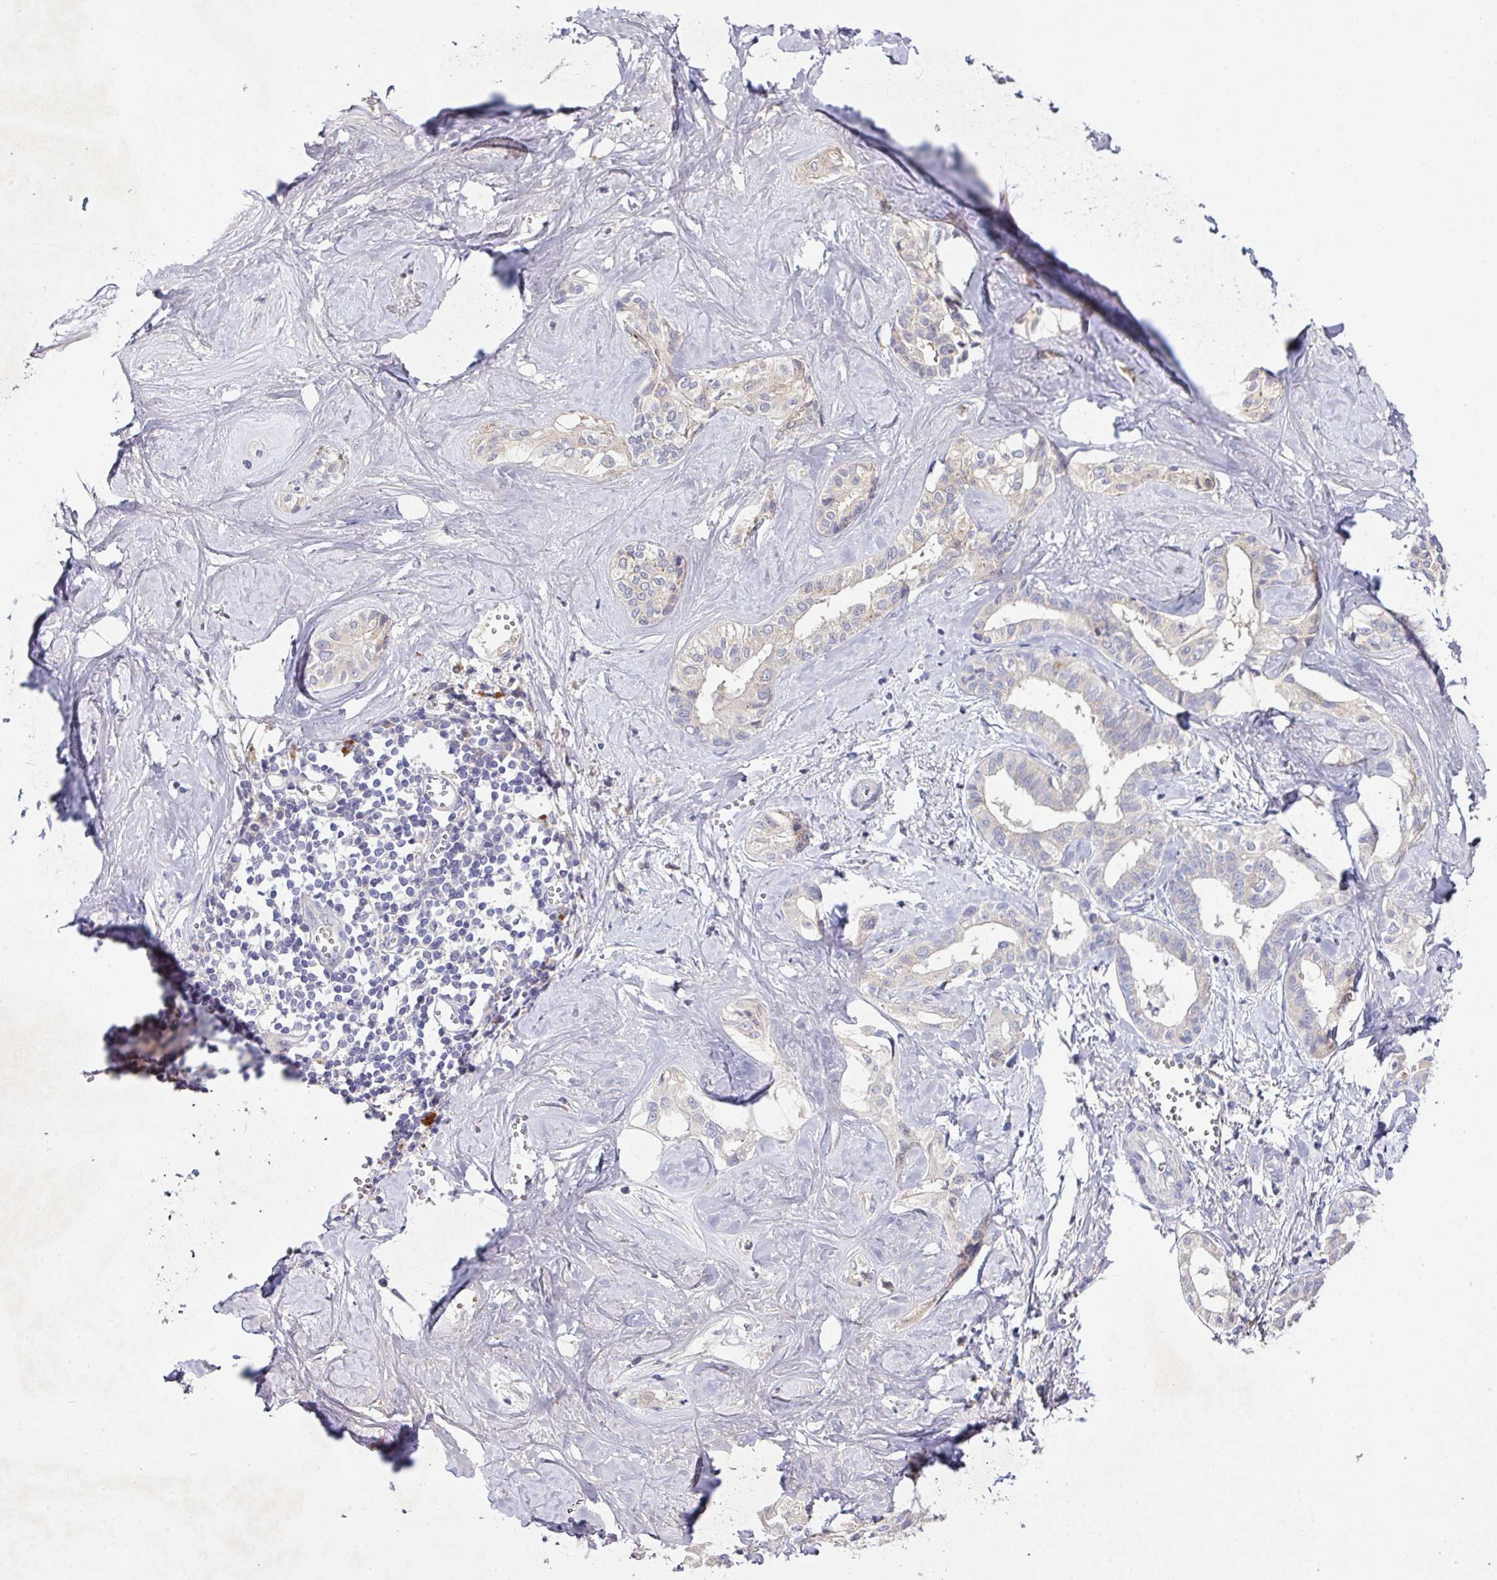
{"staining": {"intensity": "negative", "quantity": "none", "location": "none"}, "tissue": "liver cancer", "cell_type": "Tumor cells", "image_type": "cancer", "snomed": [{"axis": "morphology", "description": "Cholangiocarcinoma"}, {"axis": "topography", "description": "Liver"}], "caption": "A high-resolution histopathology image shows IHC staining of liver cancer (cholangiocarcinoma), which displays no significant positivity in tumor cells.", "gene": "AEBP2", "patient": {"sex": "female", "age": 77}}